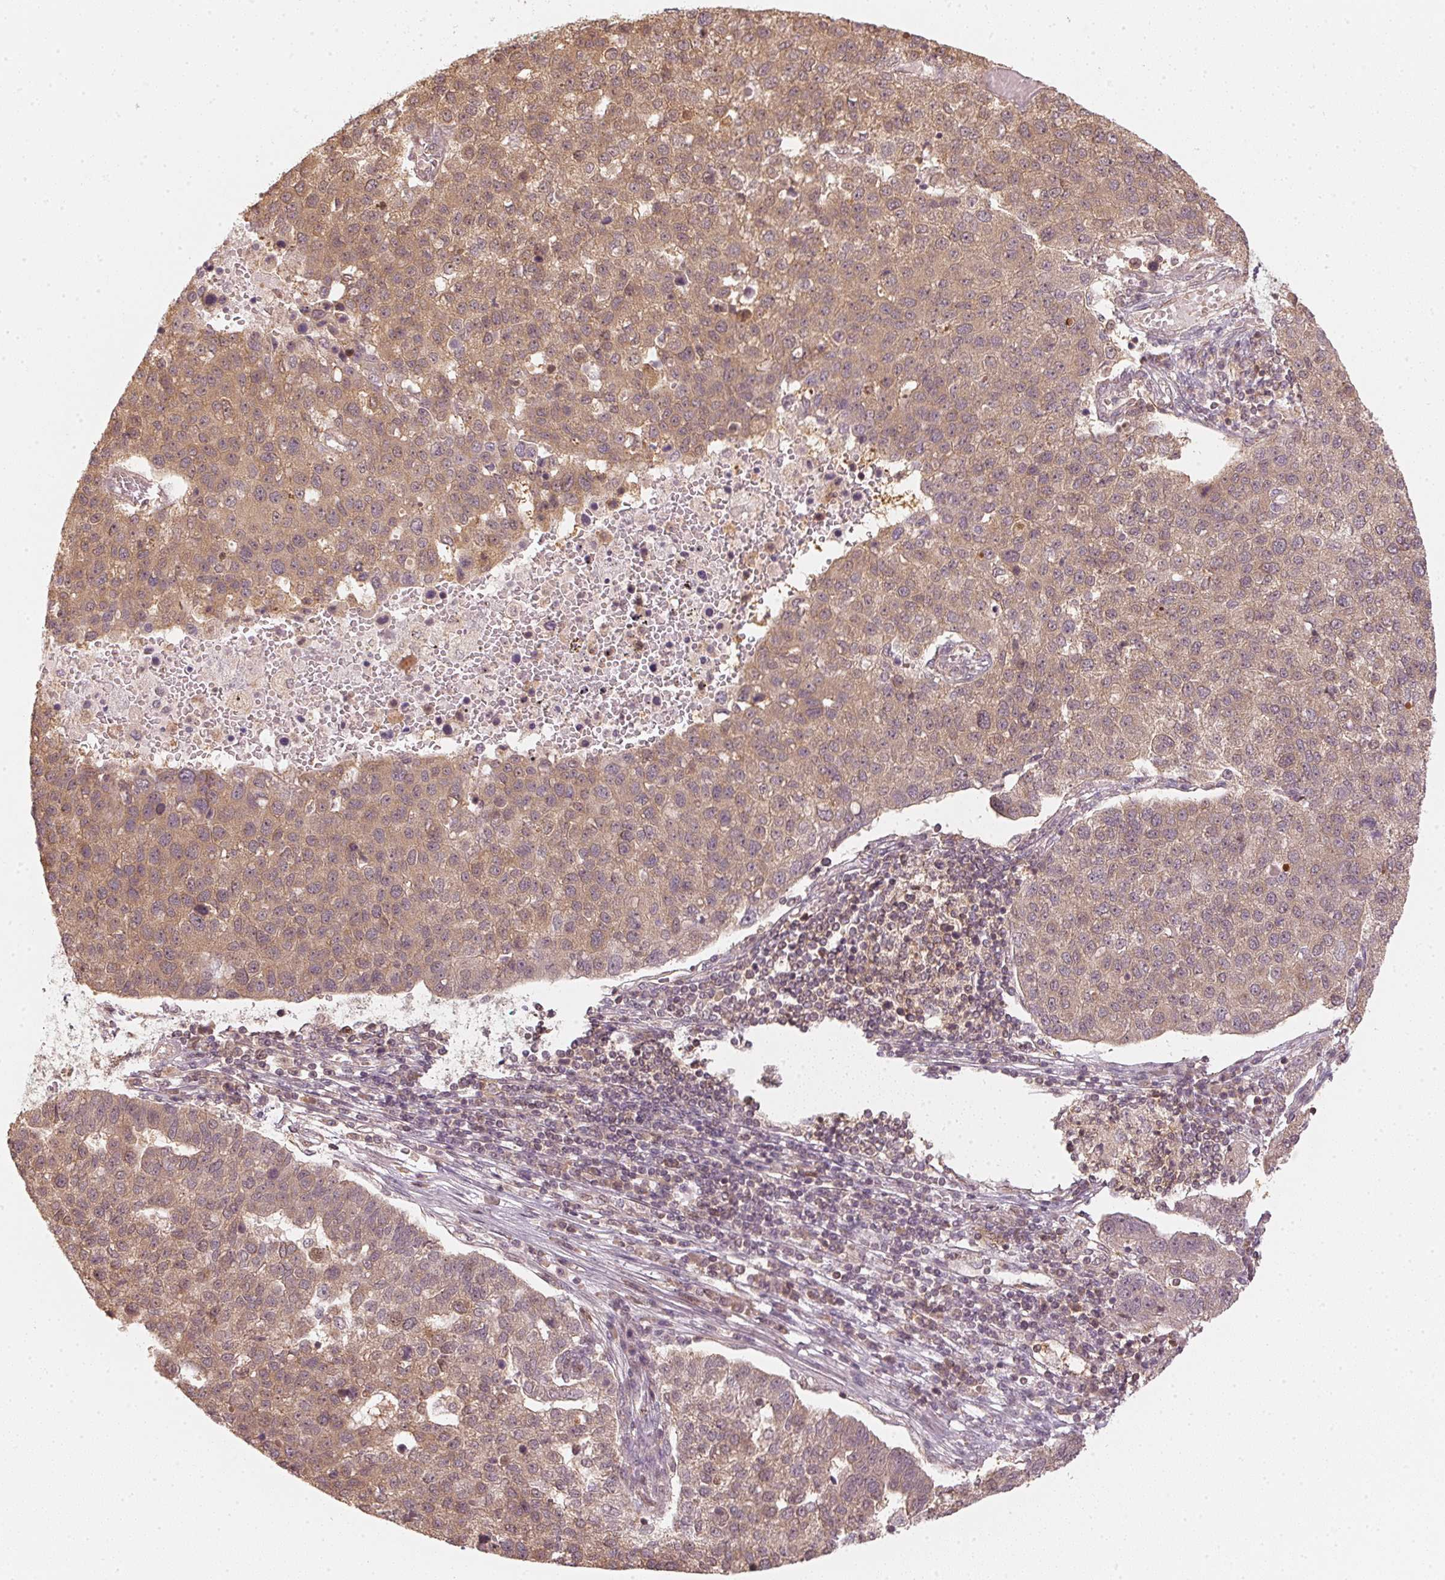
{"staining": {"intensity": "moderate", "quantity": ">75%", "location": "cytoplasmic/membranous,nuclear"}, "tissue": "pancreatic cancer", "cell_type": "Tumor cells", "image_type": "cancer", "snomed": [{"axis": "morphology", "description": "Adenocarcinoma, NOS"}, {"axis": "topography", "description": "Pancreas"}], "caption": "Brown immunohistochemical staining in pancreatic cancer reveals moderate cytoplasmic/membranous and nuclear staining in approximately >75% of tumor cells. The protein of interest is shown in brown color, while the nuclei are stained blue.", "gene": "UBE2L3", "patient": {"sex": "female", "age": 61}}